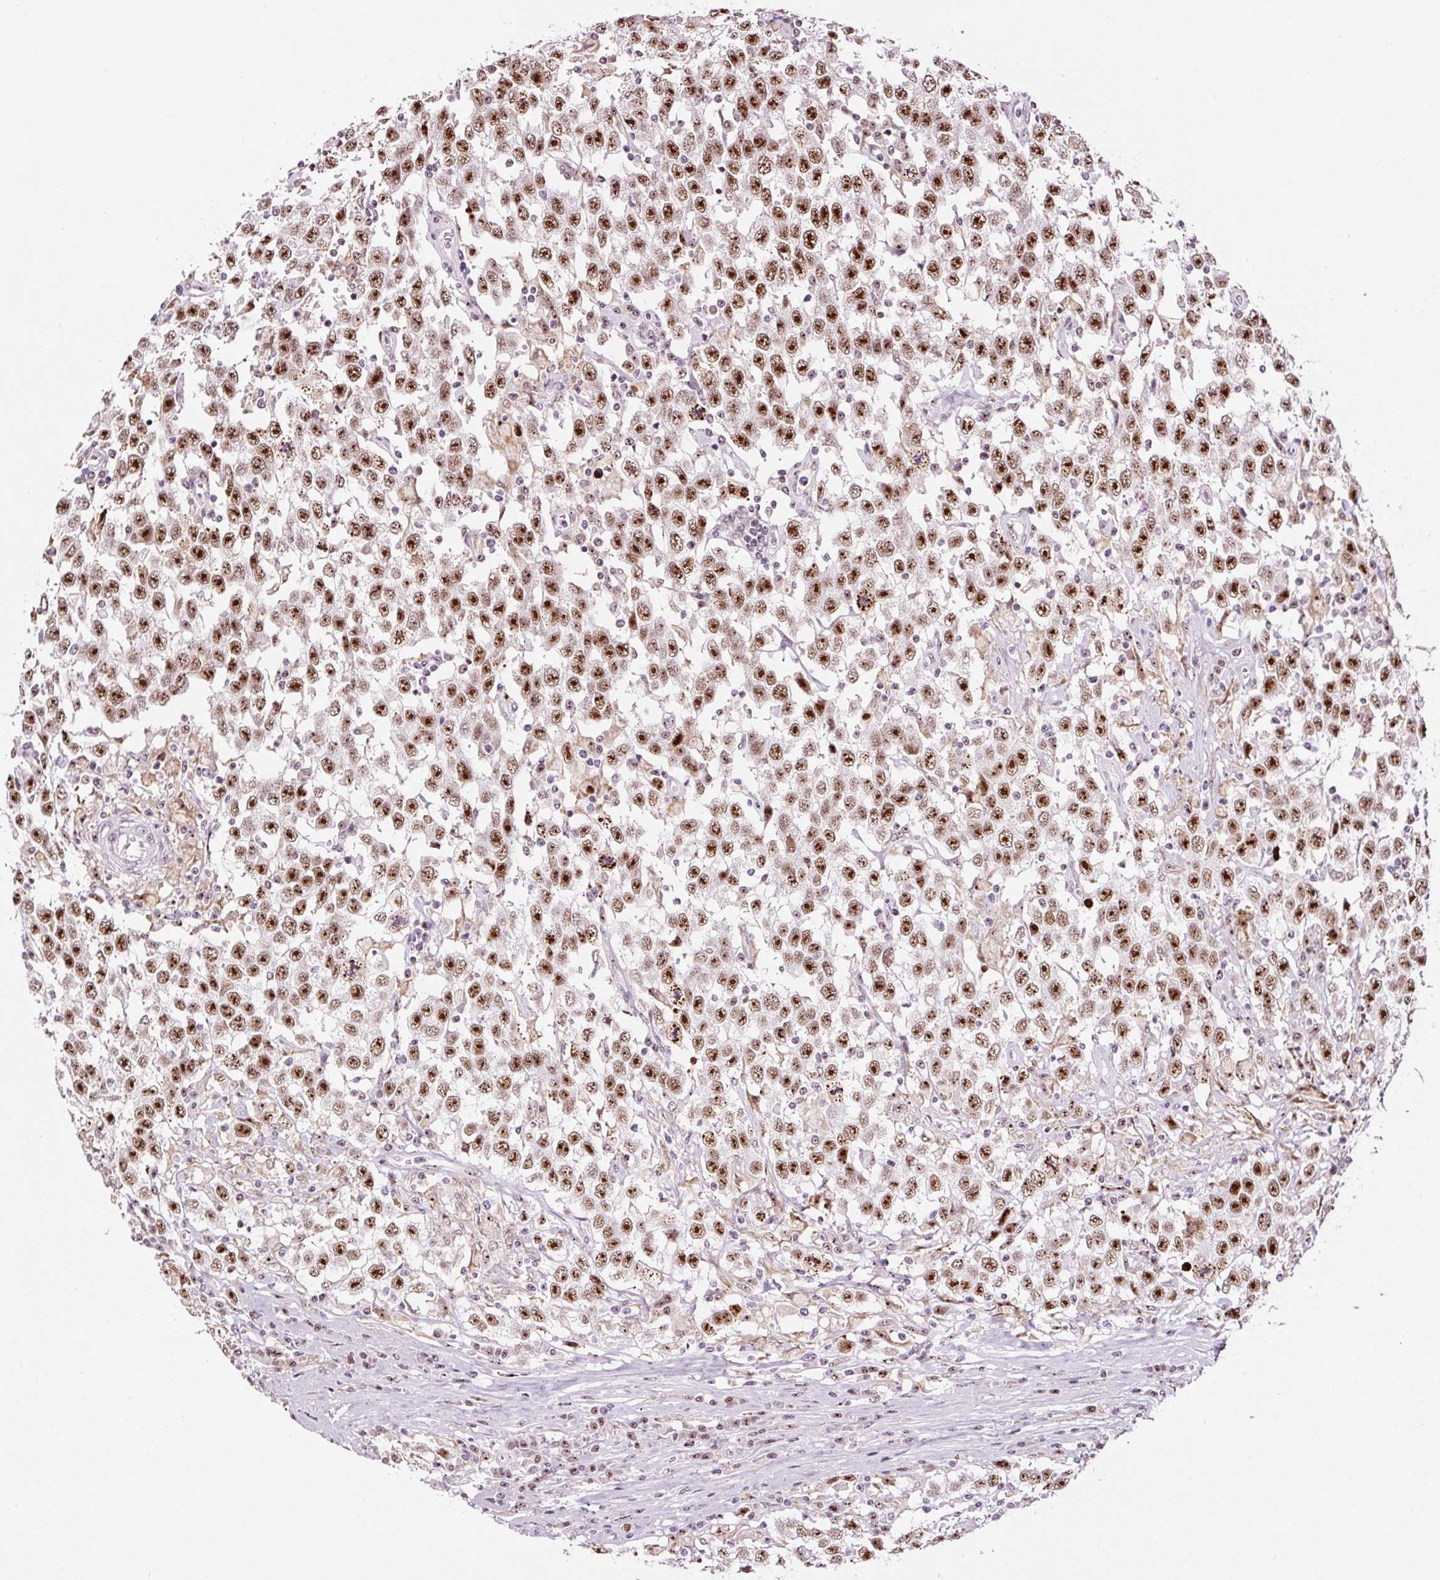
{"staining": {"intensity": "moderate", "quantity": ">75%", "location": "nuclear"}, "tissue": "testis cancer", "cell_type": "Tumor cells", "image_type": "cancer", "snomed": [{"axis": "morphology", "description": "Seminoma, NOS"}, {"axis": "topography", "description": "Testis"}], "caption": "Testis cancer stained for a protein displays moderate nuclear positivity in tumor cells.", "gene": "GNL3", "patient": {"sex": "male", "age": 41}}